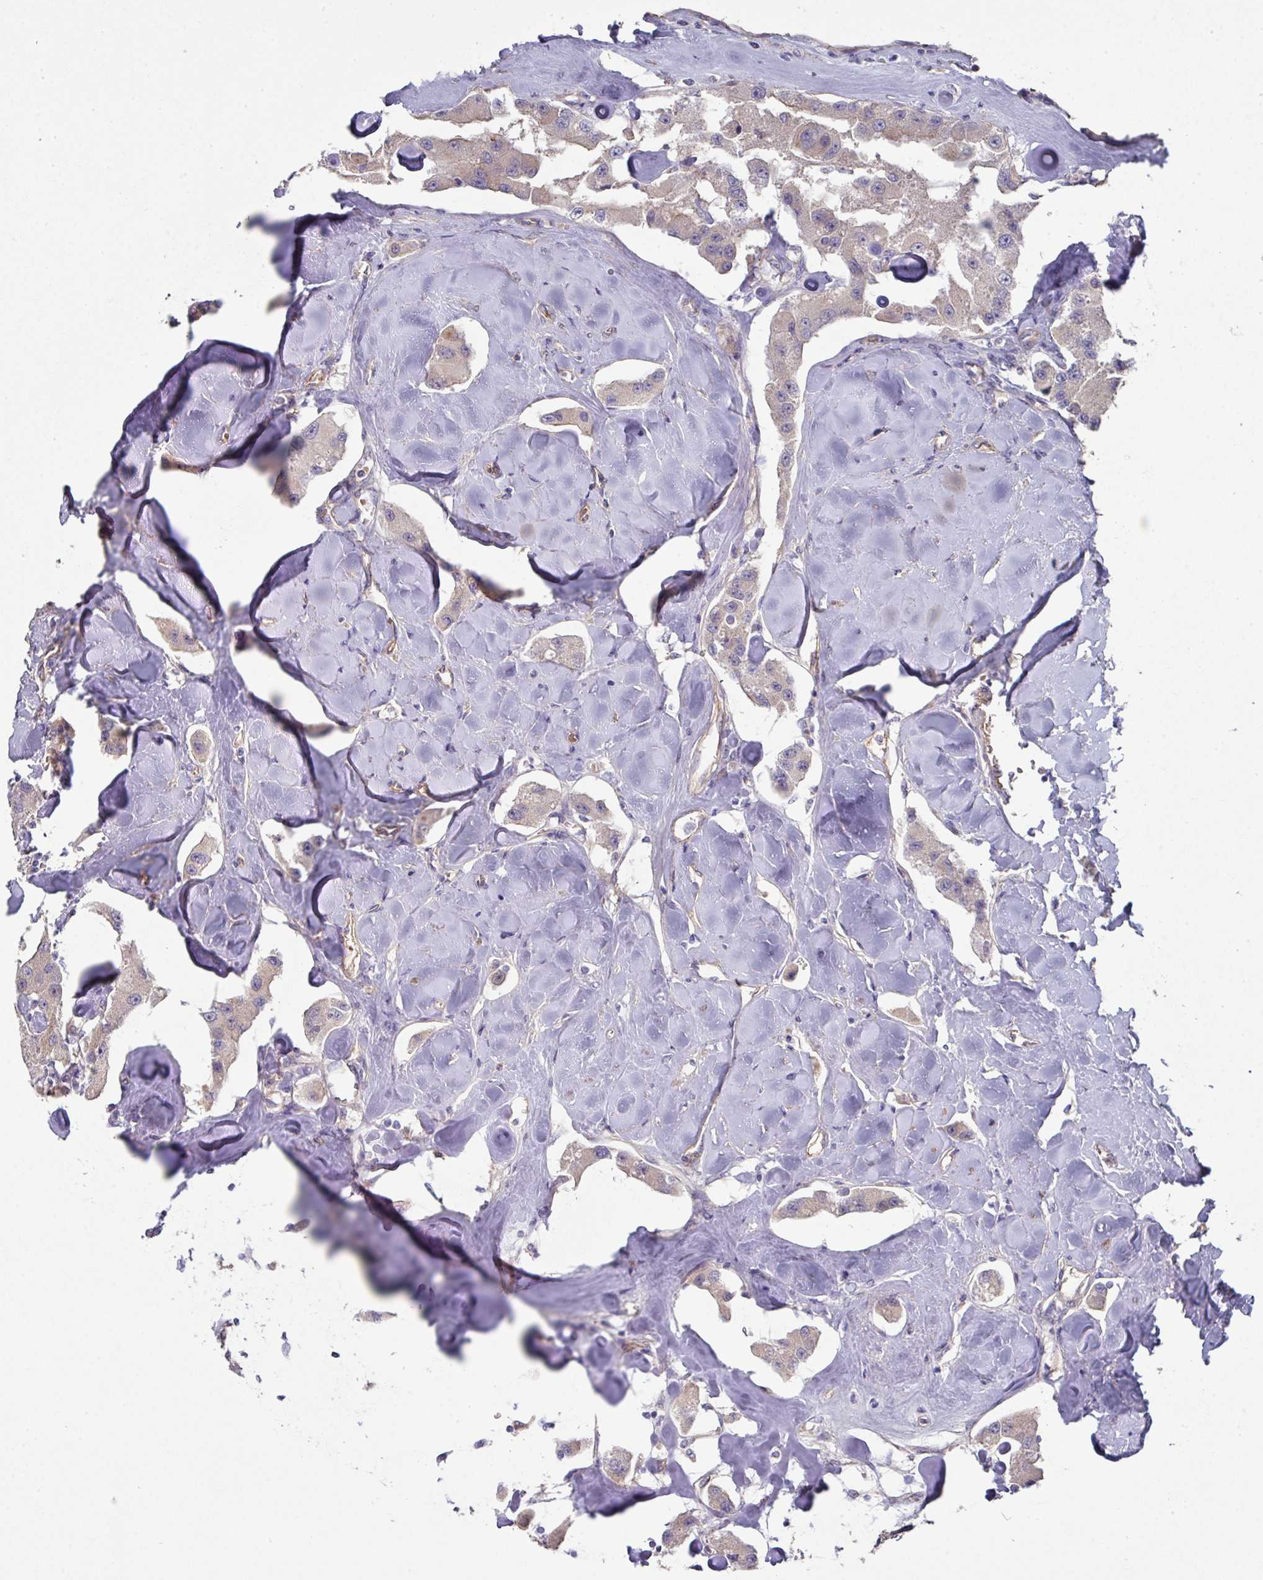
{"staining": {"intensity": "weak", "quantity": "<25%", "location": "cytoplasmic/membranous"}, "tissue": "carcinoid", "cell_type": "Tumor cells", "image_type": "cancer", "snomed": [{"axis": "morphology", "description": "Carcinoid, malignant, NOS"}, {"axis": "topography", "description": "Pancreas"}], "caption": "Immunohistochemical staining of human carcinoid shows no significant positivity in tumor cells.", "gene": "PRR5", "patient": {"sex": "male", "age": 41}}